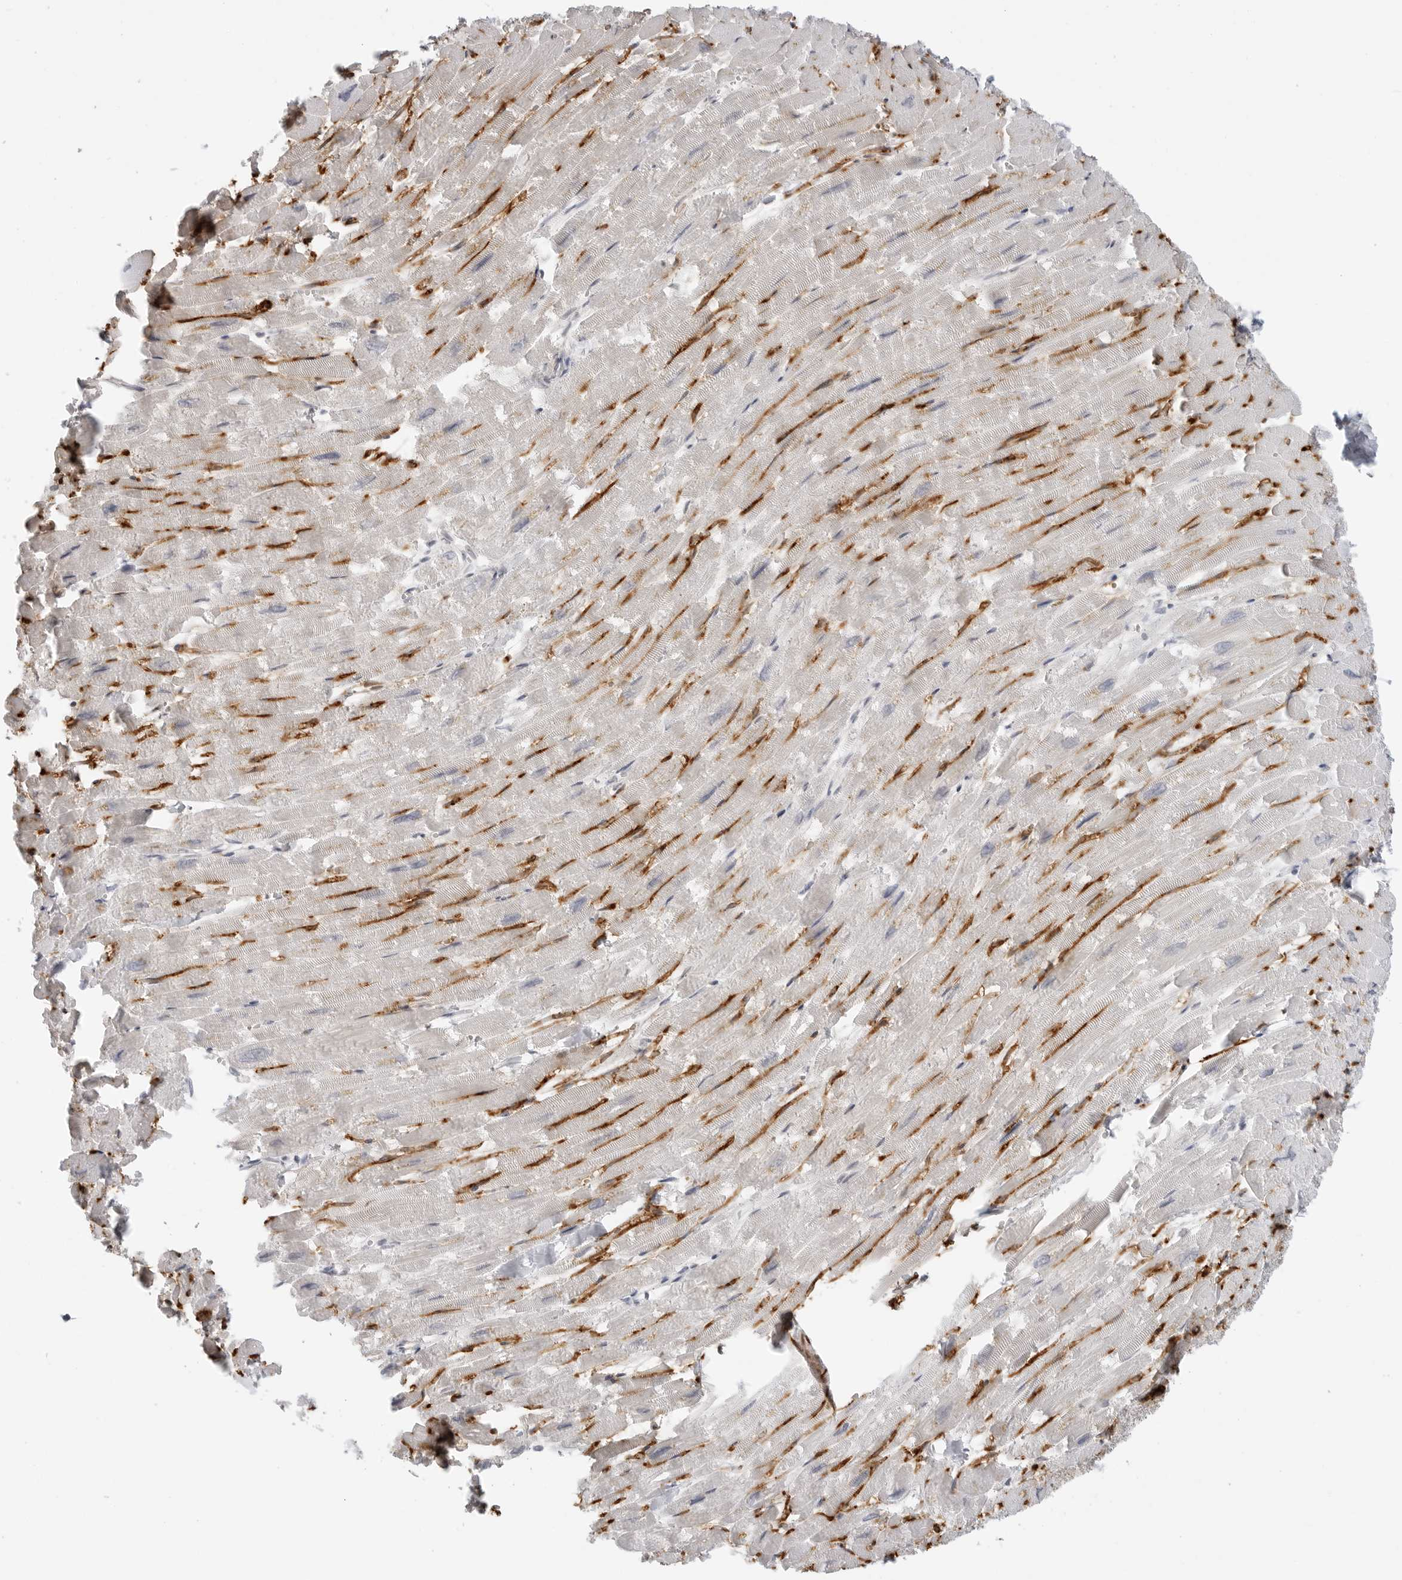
{"staining": {"intensity": "negative", "quantity": "none", "location": "none"}, "tissue": "heart muscle", "cell_type": "Cardiomyocytes", "image_type": "normal", "snomed": [{"axis": "morphology", "description": "Normal tissue, NOS"}, {"axis": "topography", "description": "Heart"}], "caption": "This is a photomicrograph of immunohistochemistry staining of unremarkable heart muscle, which shows no staining in cardiomyocytes. (Brightfield microscopy of DAB immunohistochemistry at high magnification).", "gene": "STXBP3", "patient": {"sex": "male", "age": 54}}